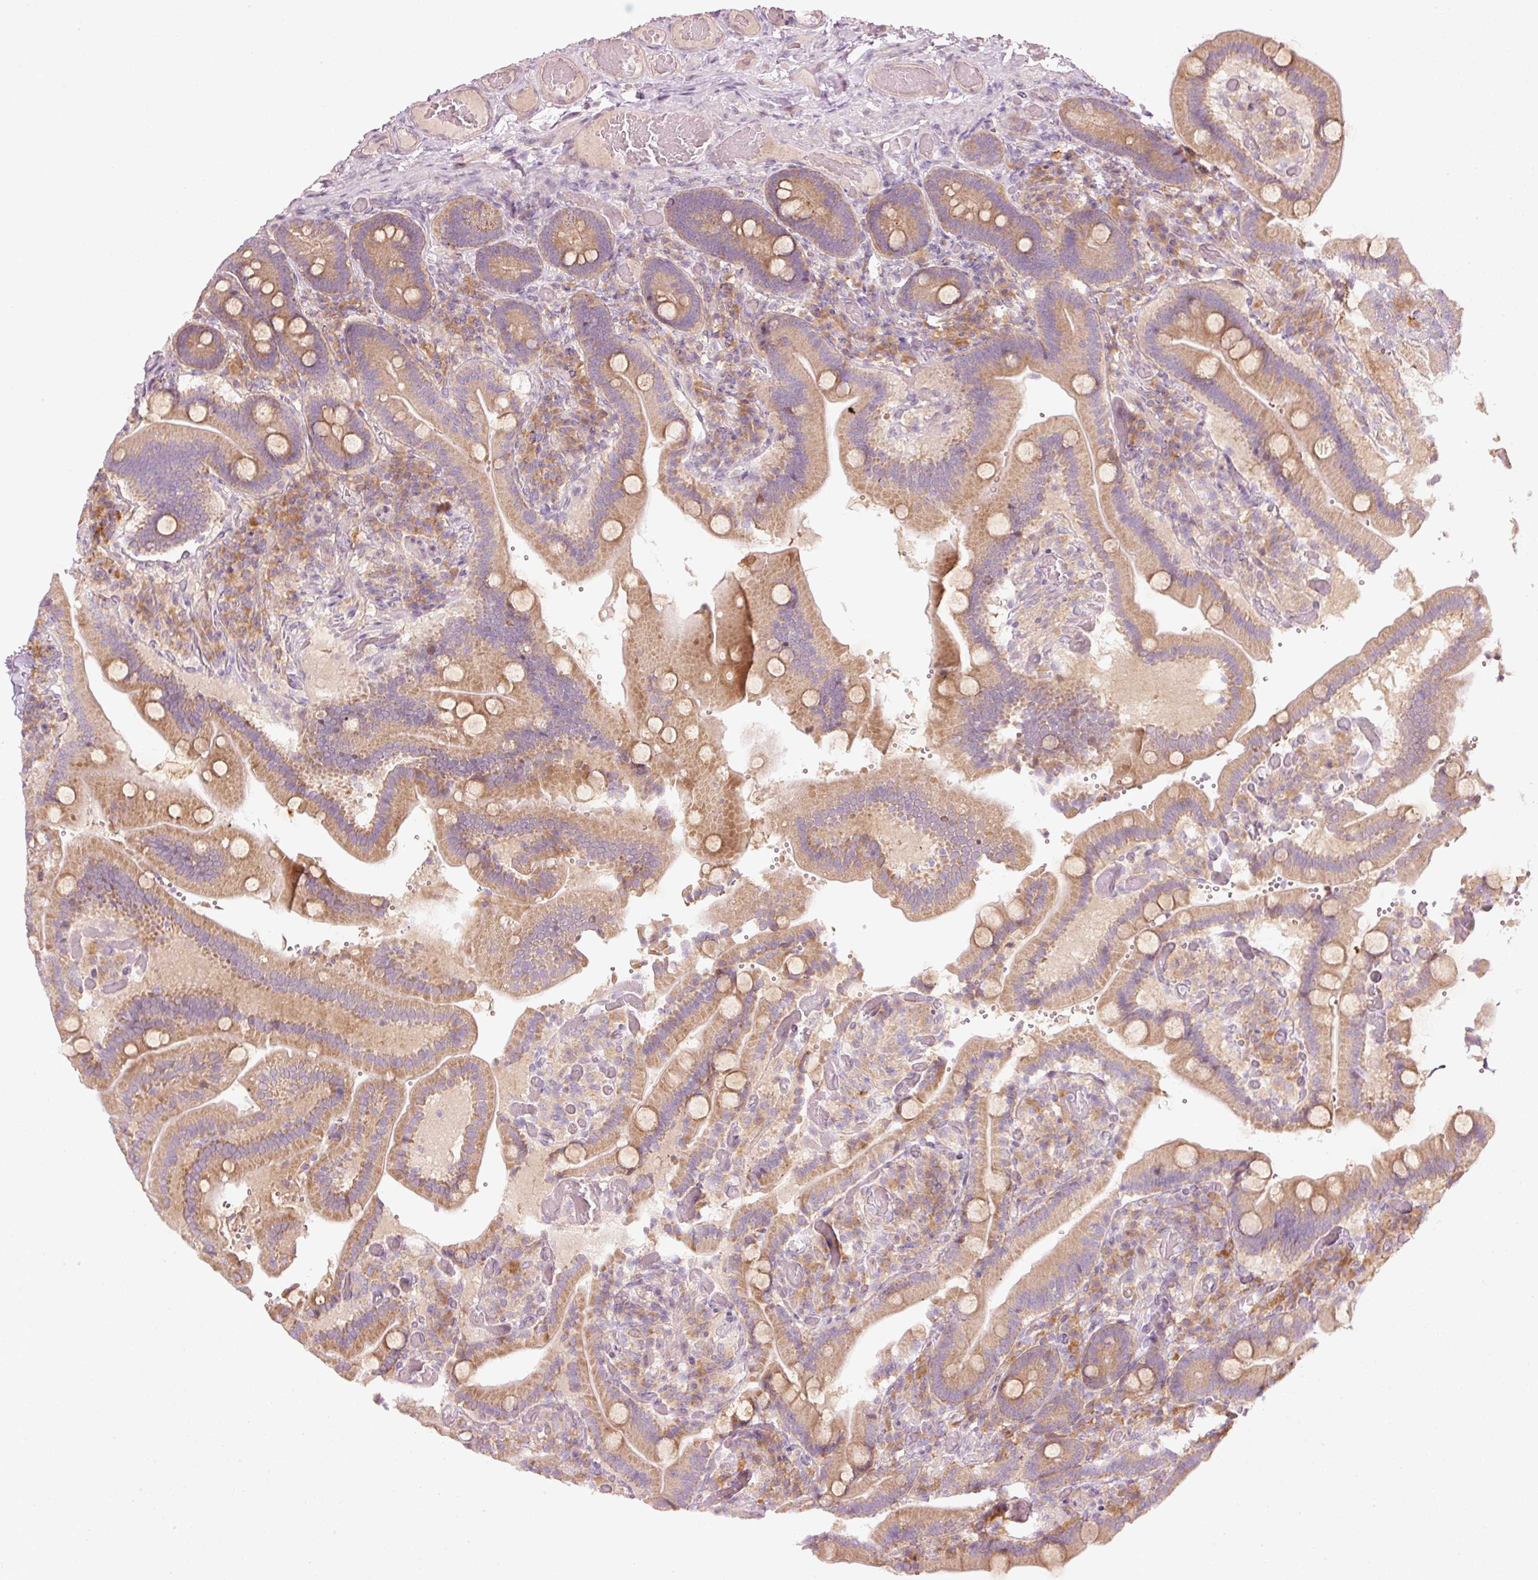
{"staining": {"intensity": "moderate", "quantity": ">75%", "location": "cytoplasmic/membranous"}, "tissue": "duodenum", "cell_type": "Glandular cells", "image_type": "normal", "snomed": [{"axis": "morphology", "description": "Normal tissue, NOS"}, {"axis": "topography", "description": "Duodenum"}], "caption": "Protein analysis of normal duodenum demonstrates moderate cytoplasmic/membranous positivity in about >75% of glandular cells. (brown staining indicates protein expression, while blue staining denotes nuclei).", "gene": "MAP10", "patient": {"sex": "female", "age": 62}}